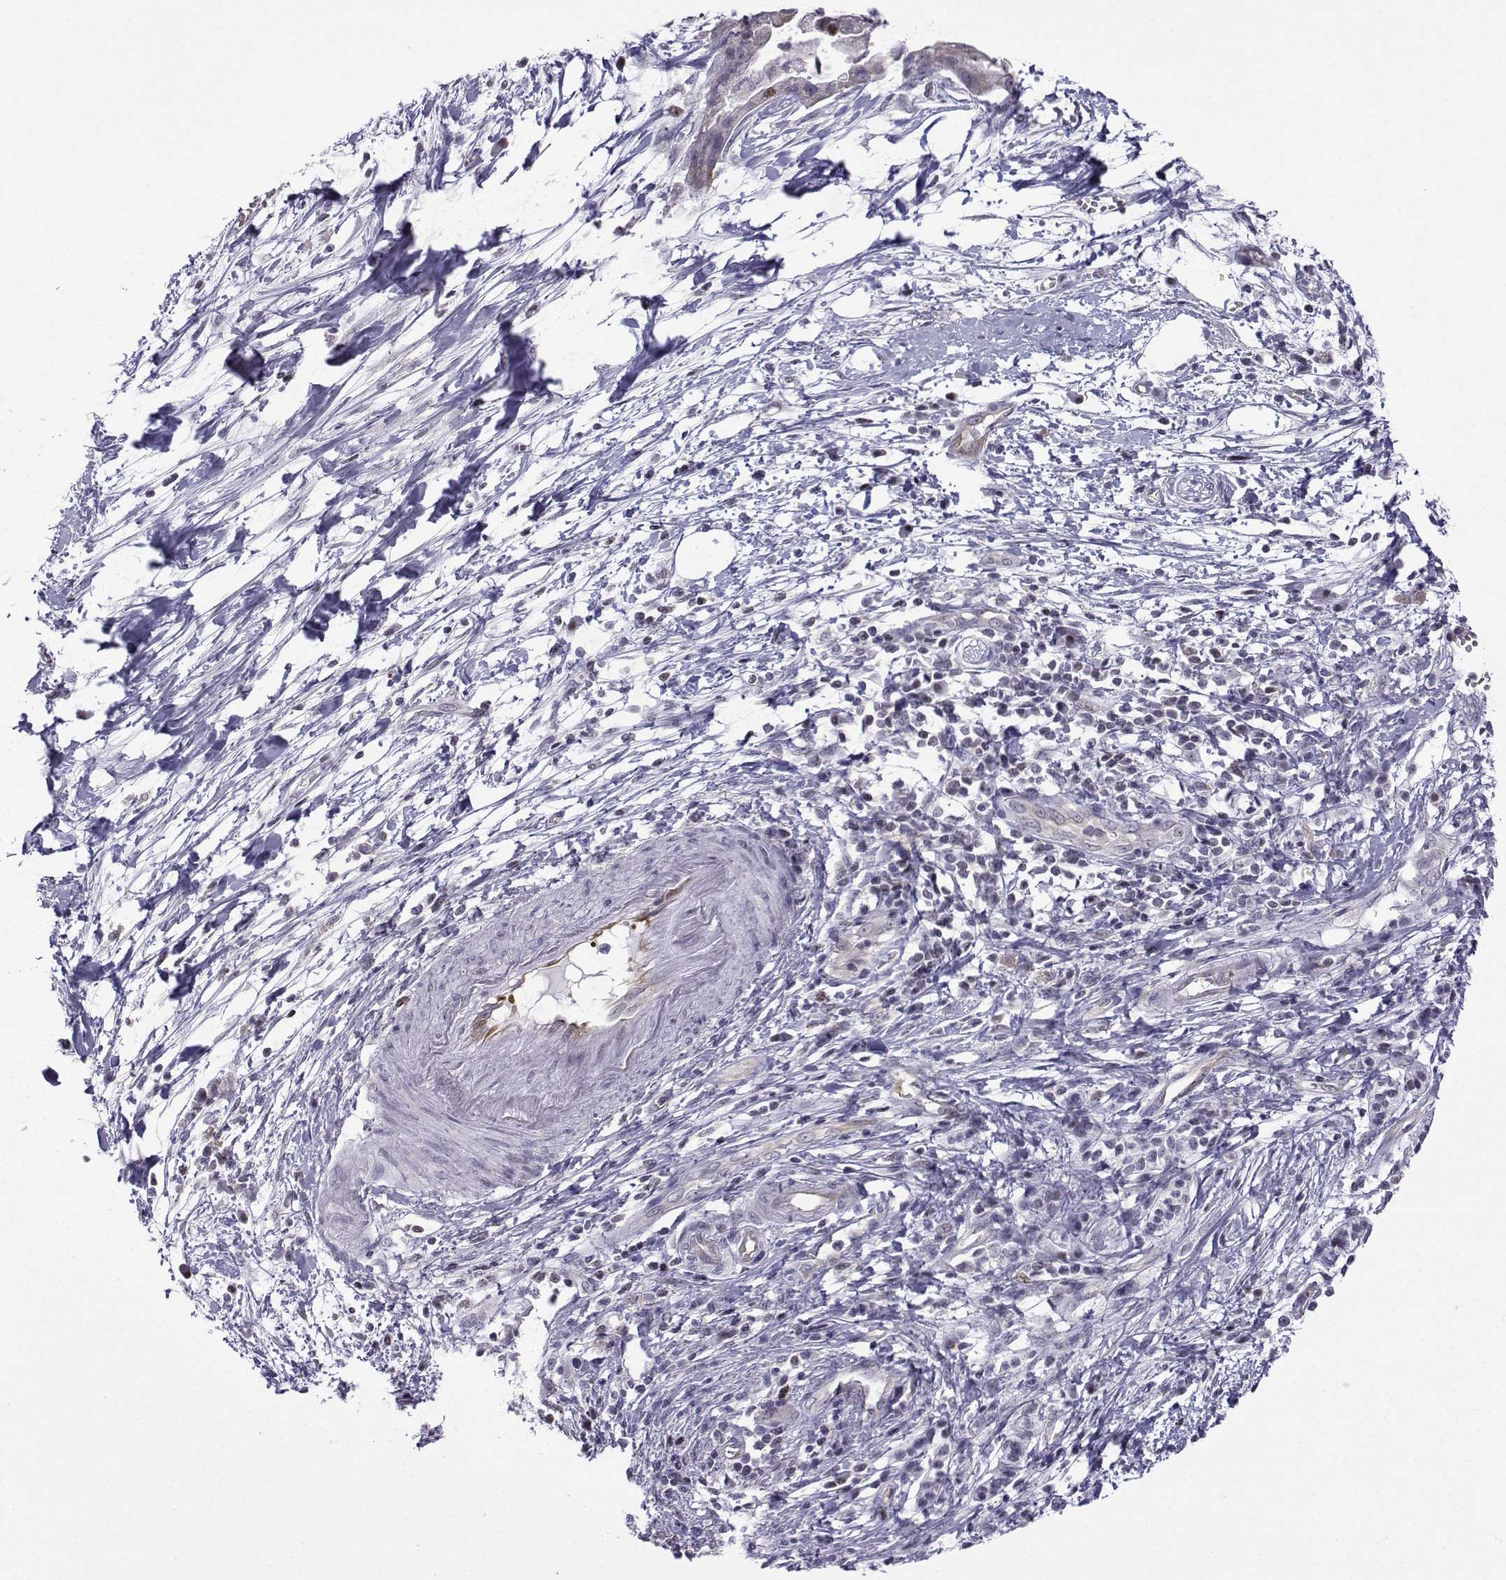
{"staining": {"intensity": "negative", "quantity": "none", "location": "none"}, "tissue": "pancreatic cancer", "cell_type": "Tumor cells", "image_type": "cancer", "snomed": [{"axis": "morphology", "description": "Normal tissue, NOS"}, {"axis": "morphology", "description": "Adenocarcinoma, NOS"}, {"axis": "topography", "description": "Lymph node"}, {"axis": "topography", "description": "Pancreas"}], "caption": "This is an immunohistochemistry micrograph of human pancreatic cancer. There is no positivity in tumor cells.", "gene": "INCENP", "patient": {"sex": "female", "age": 58}}